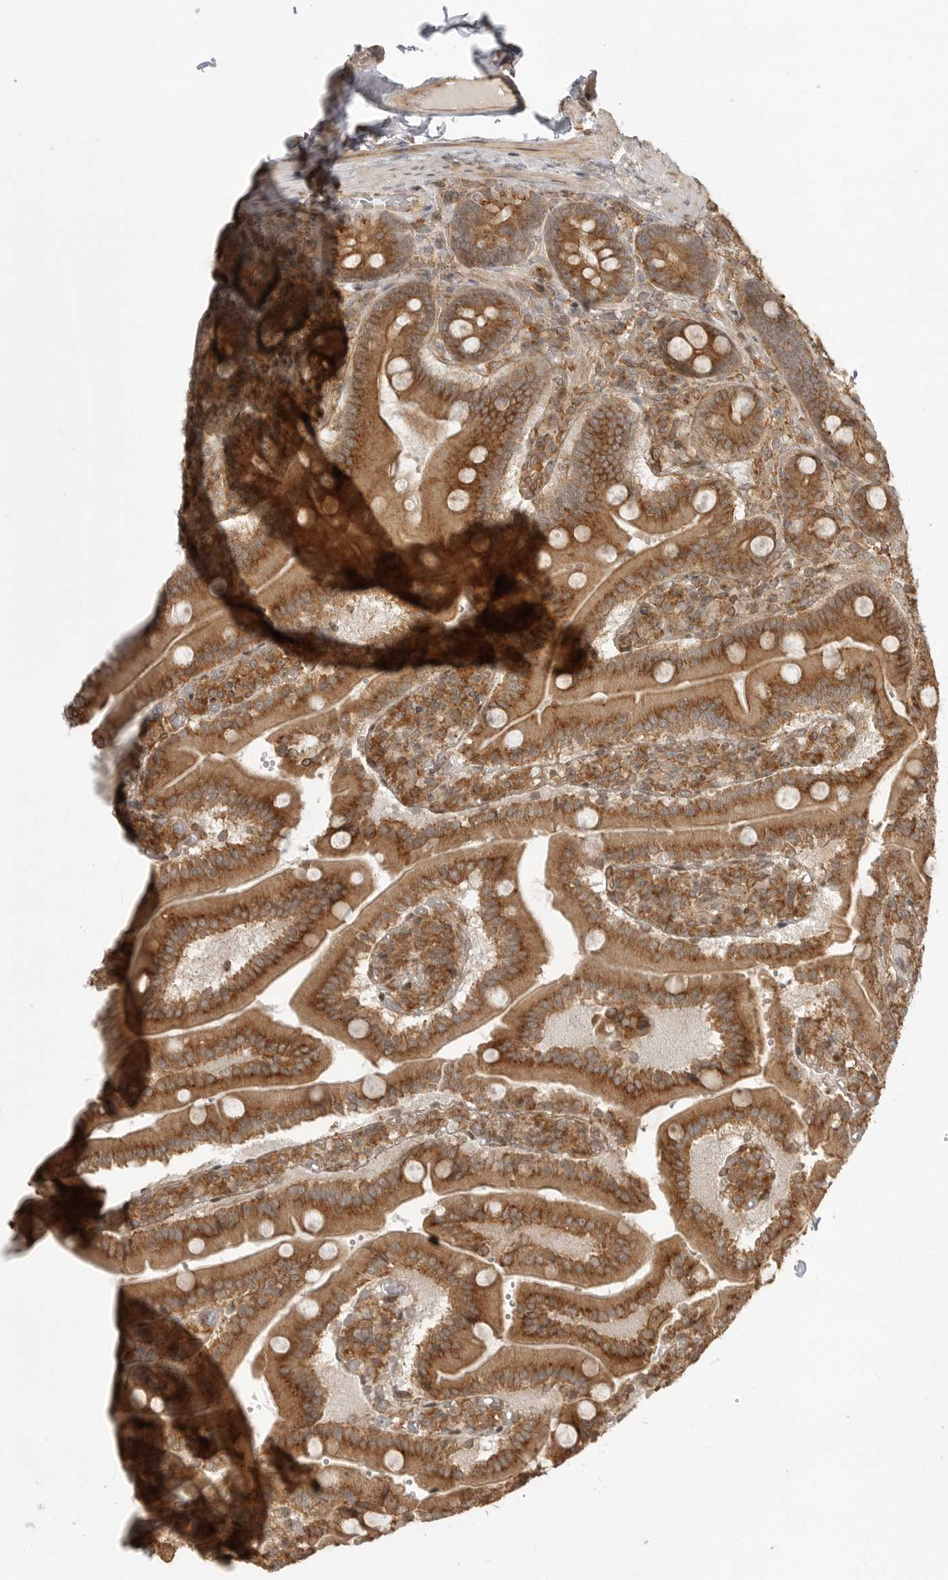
{"staining": {"intensity": "moderate", "quantity": ">75%", "location": "cytoplasmic/membranous"}, "tissue": "duodenum", "cell_type": "Glandular cells", "image_type": "normal", "snomed": [{"axis": "morphology", "description": "Normal tissue, NOS"}, {"axis": "topography", "description": "Duodenum"}], "caption": "Immunohistochemistry of normal duodenum exhibits medium levels of moderate cytoplasmic/membranous positivity in approximately >75% of glandular cells.", "gene": "FAT3", "patient": {"sex": "female", "age": 62}}